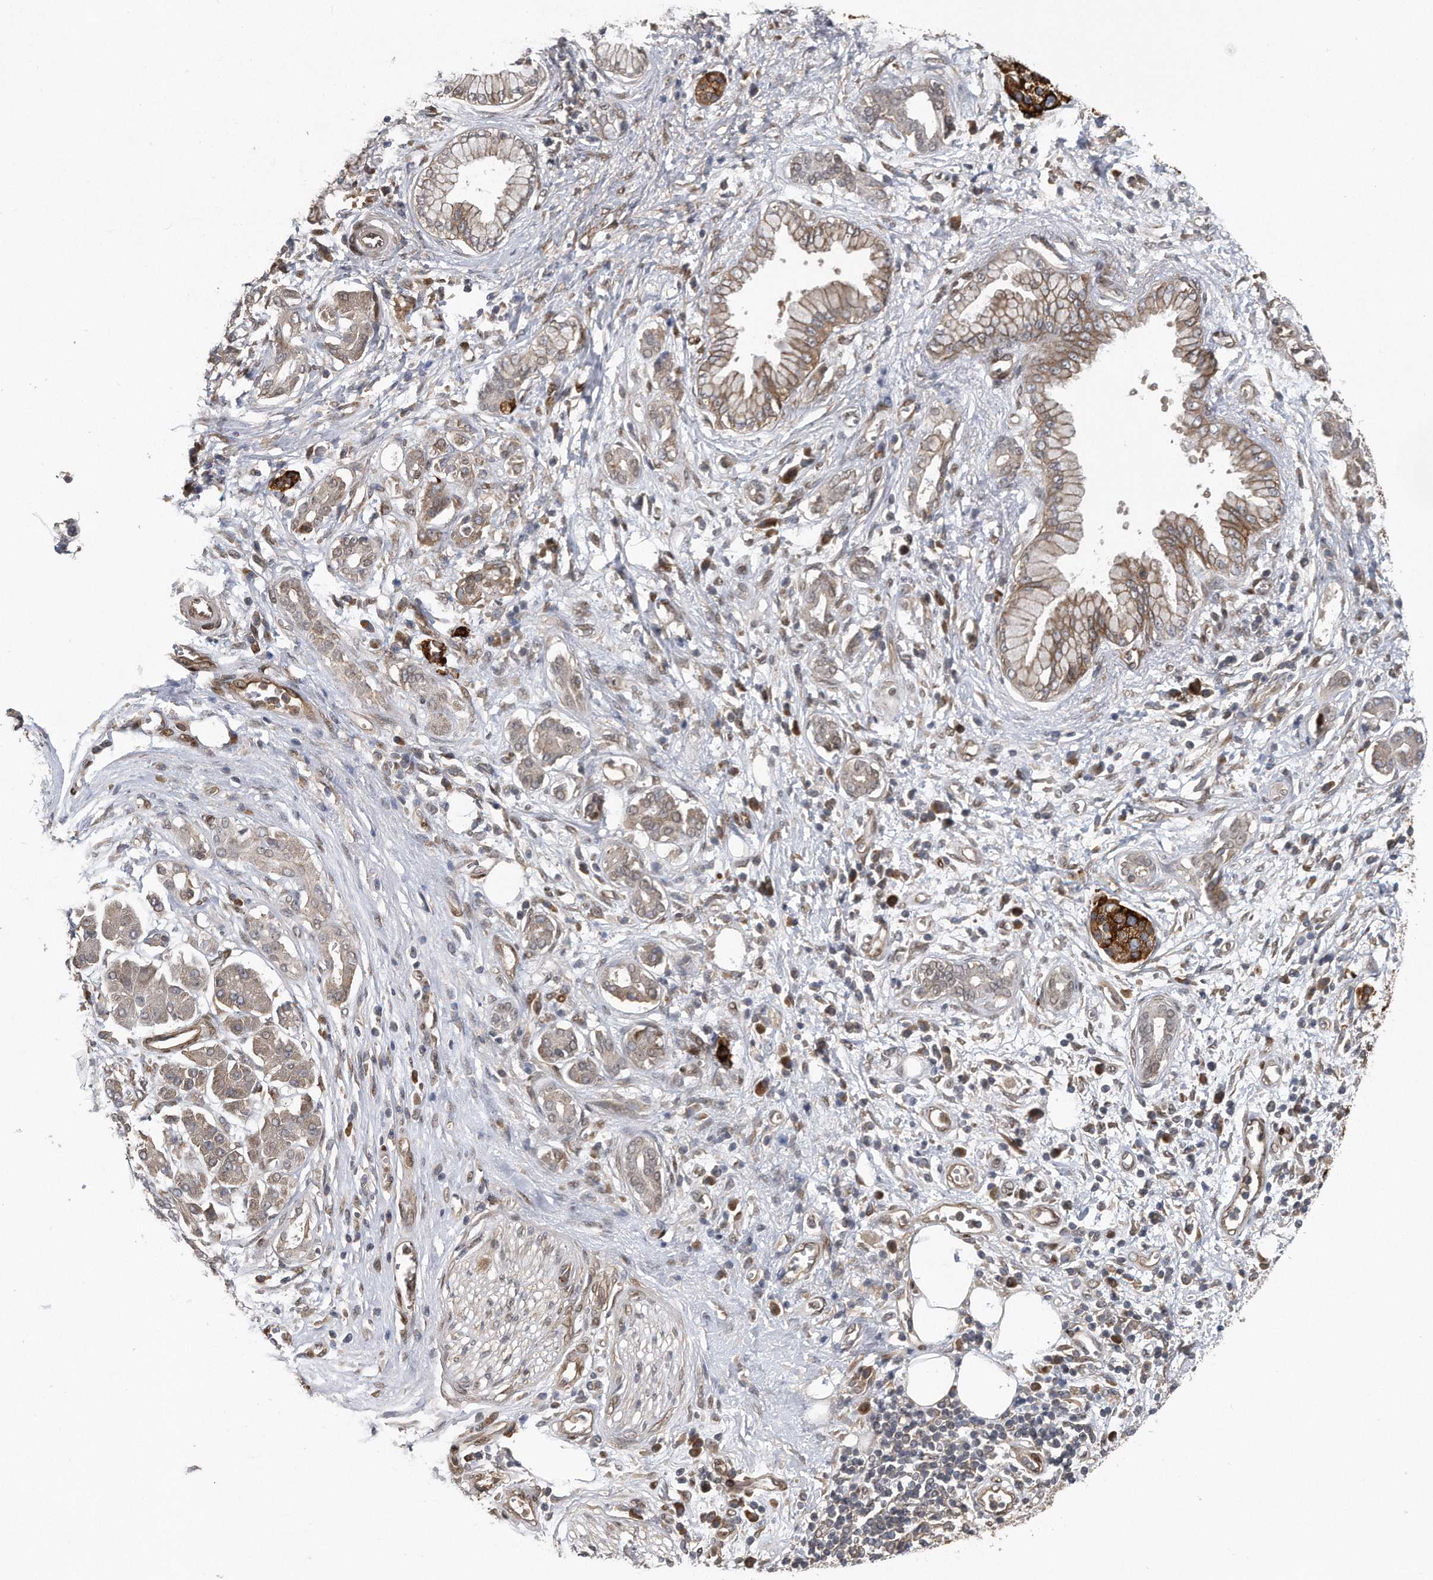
{"staining": {"intensity": "weak", "quantity": ">75%", "location": "cytoplasmic/membranous"}, "tissue": "pancreatic cancer", "cell_type": "Tumor cells", "image_type": "cancer", "snomed": [{"axis": "morphology", "description": "Adenocarcinoma, NOS"}, {"axis": "topography", "description": "Pancreas"}], "caption": "Immunohistochemistry of human pancreatic cancer (adenocarcinoma) exhibits low levels of weak cytoplasmic/membranous positivity in about >75% of tumor cells.", "gene": "ZNF79", "patient": {"sex": "male", "age": 78}}